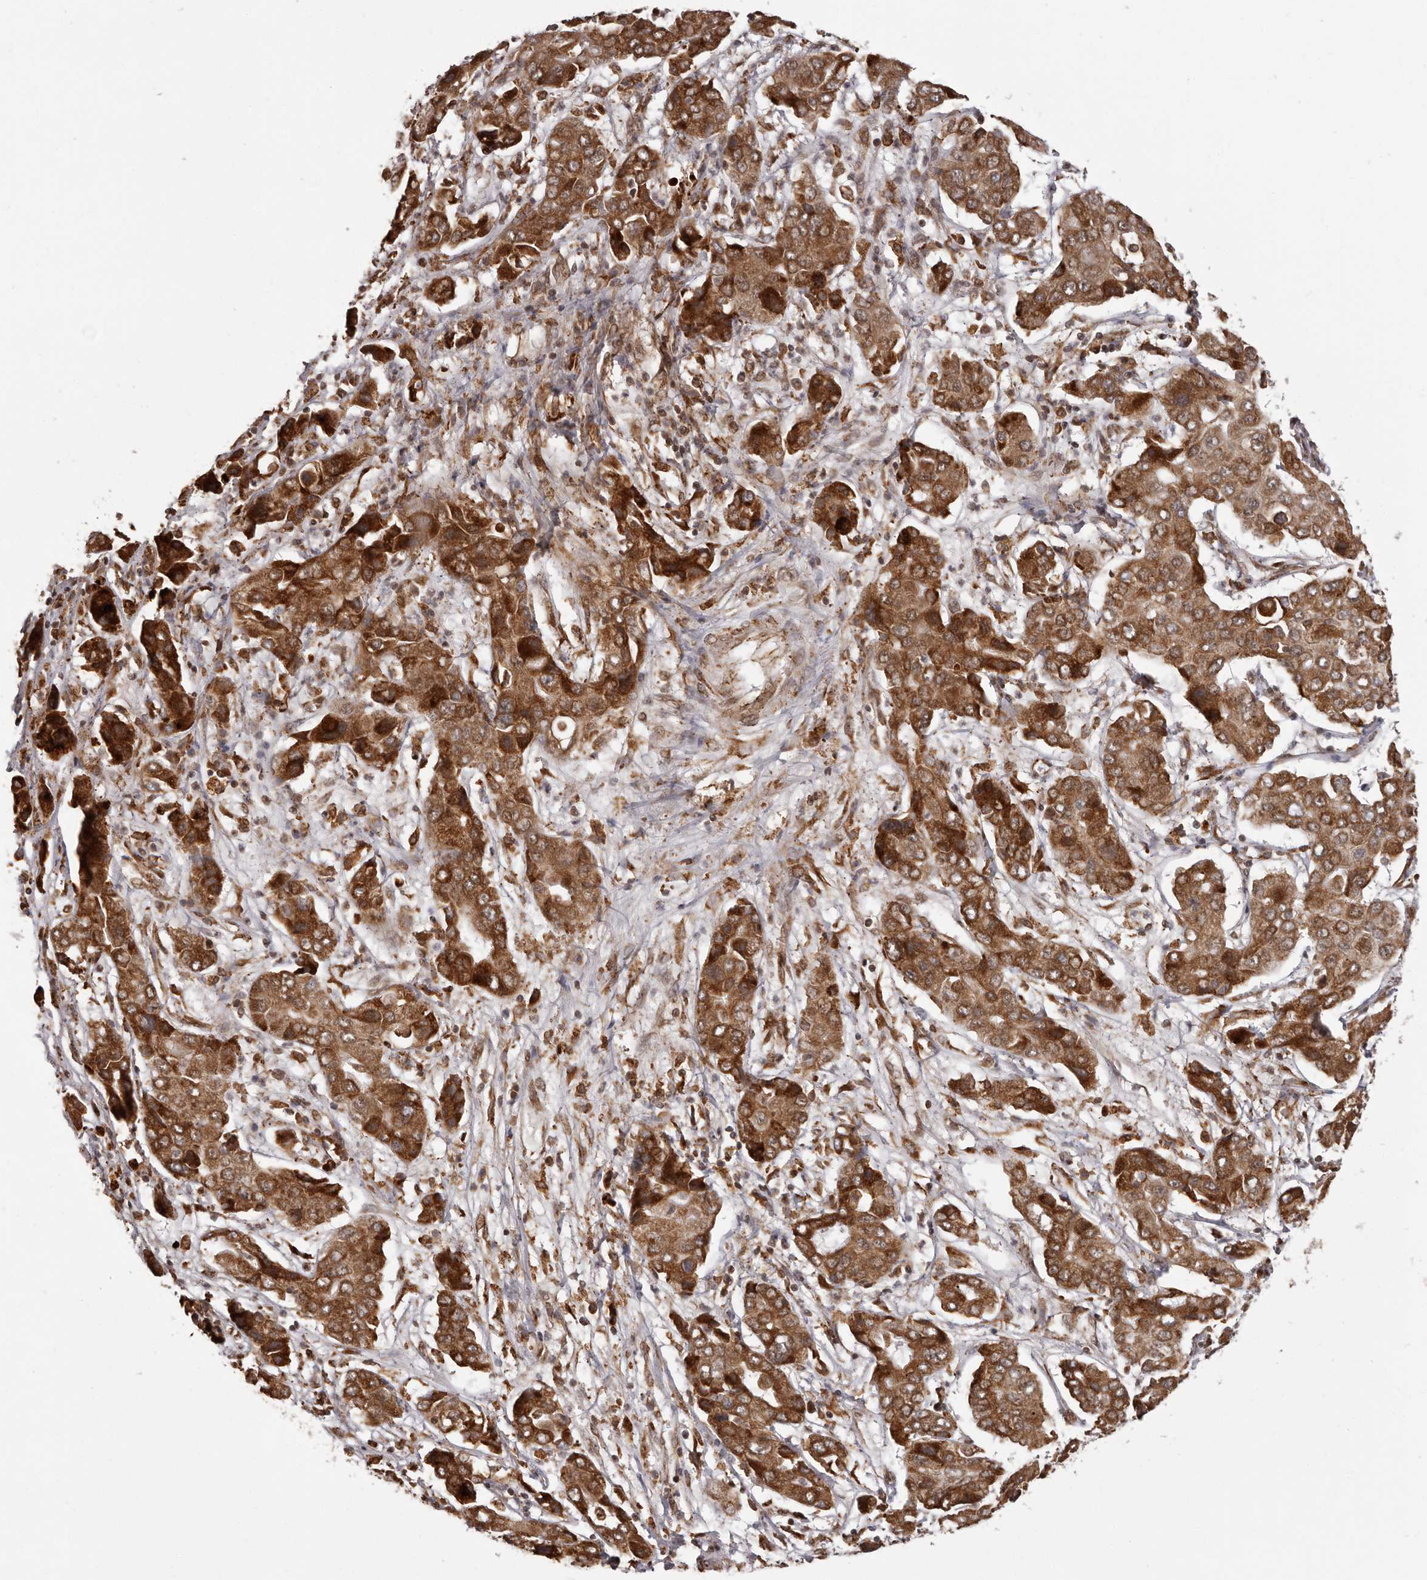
{"staining": {"intensity": "strong", "quantity": ">75%", "location": "cytoplasmic/membranous"}, "tissue": "liver cancer", "cell_type": "Tumor cells", "image_type": "cancer", "snomed": [{"axis": "morphology", "description": "Cholangiocarcinoma"}, {"axis": "topography", "description": "Liver"}], "caption": "Immunohistochemical staining of liver cancer (cholangiocarcinoma) displays high levels of strong cytoplasmic/membranous positivity in about >75% of tumor cells.", "gene": "IL32", "patient": {"sex": "male", "age": 67}}